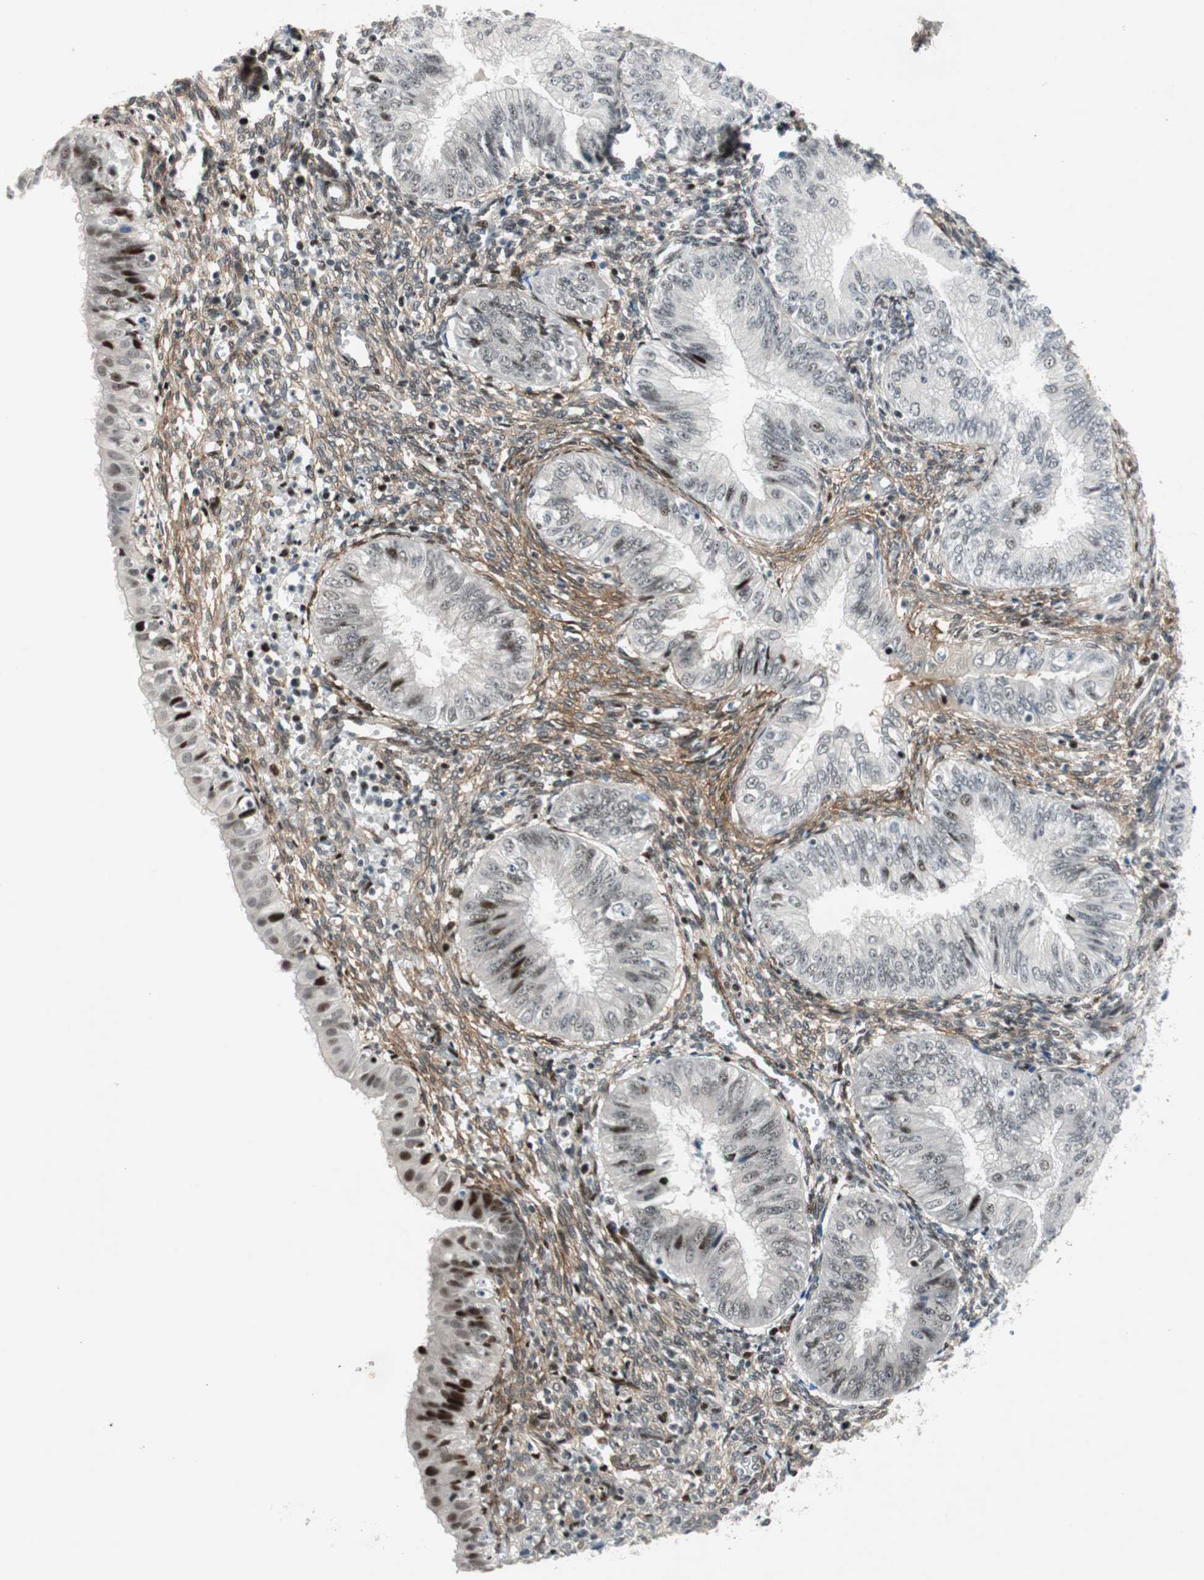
{"staining": {"intensity": "strong", "quantity": "<25%", "location": "nuclear"}, "tissue": "endometrial cancer", "cell_type": "Tumor cells", "image_type": "cancer", "snomed": [{"axis": "morphology", "description": "Normal tissue, NOS"}, {"axis": "morphology", "description": "Adenocarcinoma, NOS"}, {"axis": "topography", "description": "Endometrium"}], "caption": "Protein staining of endometrial cancer tissue exhibits strong nuclear positivity in approximately <25% of tumor cells.", "gene": "FBXO44", "patient": {"sex": "female", "age": 53}}